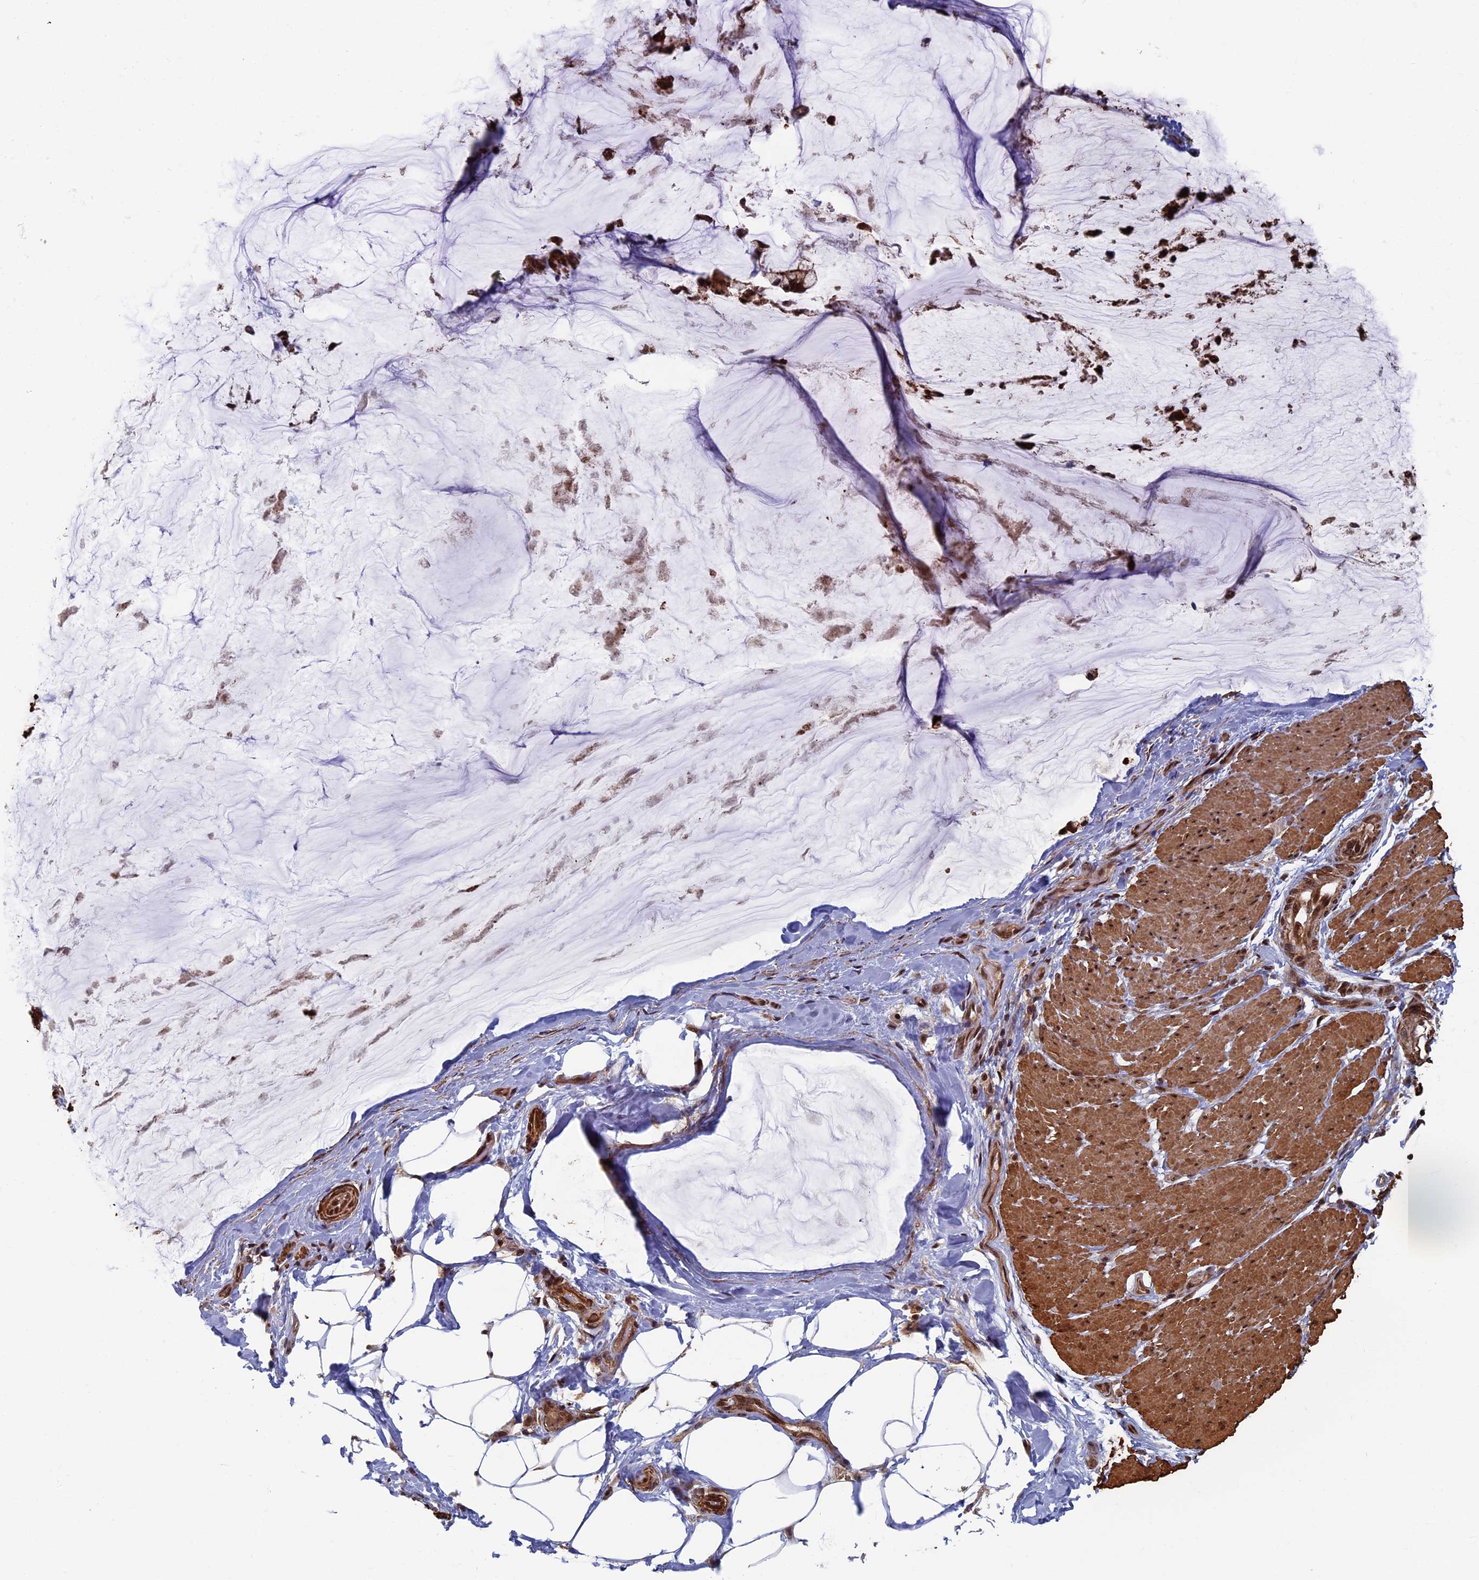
{"staining": {"intensity": "strong", "quantity": ">75%", "location": "cytoplasmic/membranous"}, "tissue": "ovarian cancer", "cell_type": "Tumor cells", "image_type": "cancer", "snomed": [{"axis": "morphology", "description": "Cystadenocarcinoma, mucinous, NOS"}, {"axis": "topography", "description": "Ovary"}], "caption": "Immunohistochemical staining of ovarian cancer (mucinous cystadenocarcinoma) shows strong cytoplasmic/membranous protein positivity in approximately >75% of tumor cells. Immunohistochemistry stains the protein in brown and the nuclei are stained blue.", "gene": "CTDP1", "patient": {"sex": "female", "age": 39}}